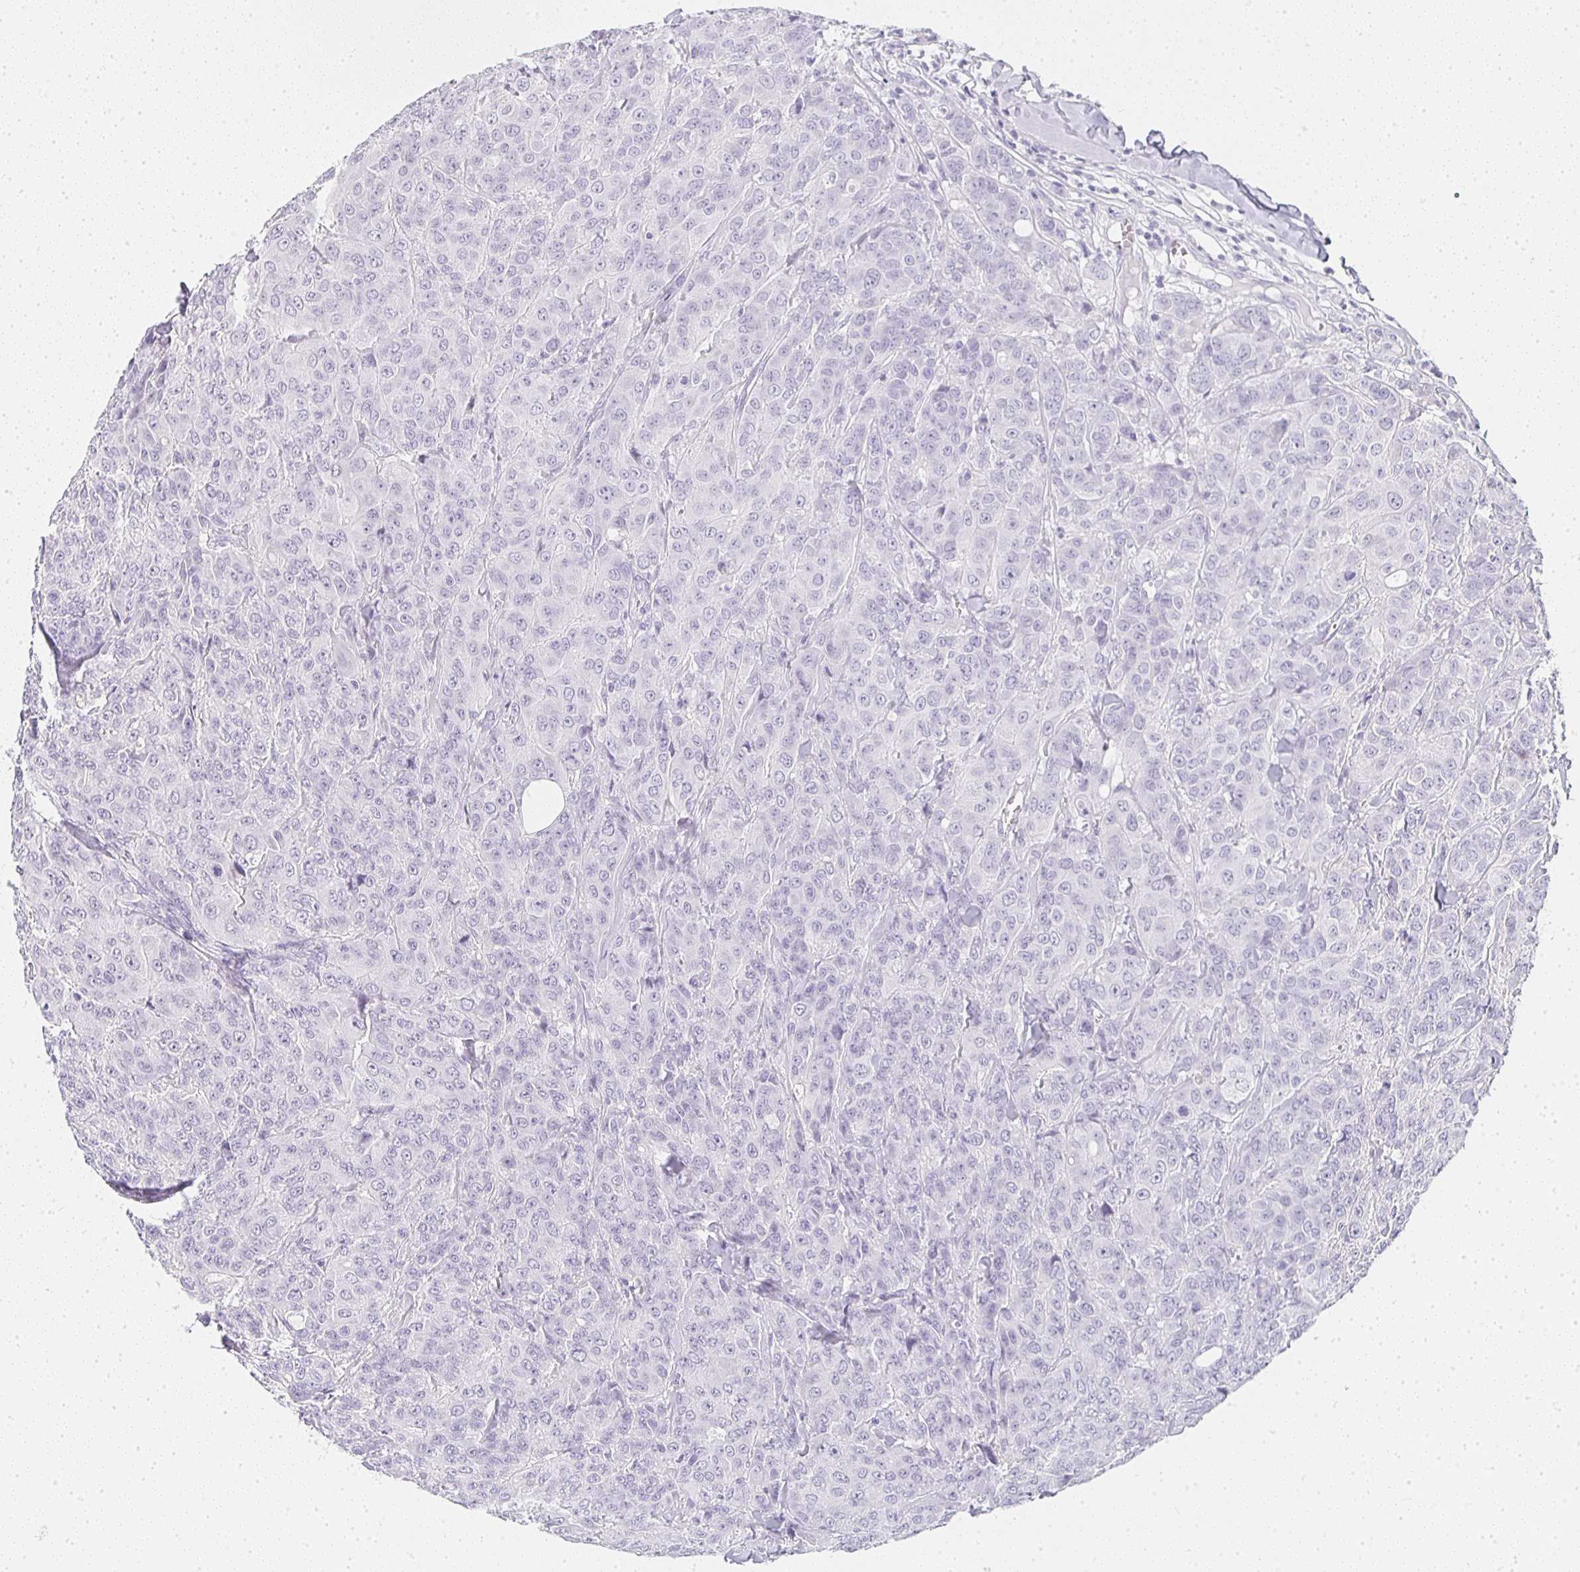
{"staining": {"intensity": "negative", "quantity": "none", "location": "none"}, "tissue": "breast cancer", "cell_type": "Tumor cells", "image_type": "cancer", "snomed": [{"axis": "morphology", "description": "Normal tissue, NOS"}, {"axis": "morphology", "description": "Duct carcinoma"}, {"axis": "topography", "description": "Breast"}], "caption": "Micrograph shows no protein expression in tumor cells of infiltrating ductal carcinoma (breast) tissue. Brightfield microscopy of immunohistochemistry (IHC) stained with DAB (3,3'-diaminobenzidine) (brown) and hematoxylin (blue), captured at high magnification.", "gene": "TPSD1", "patient": {"sex": "female", "age": 43}}